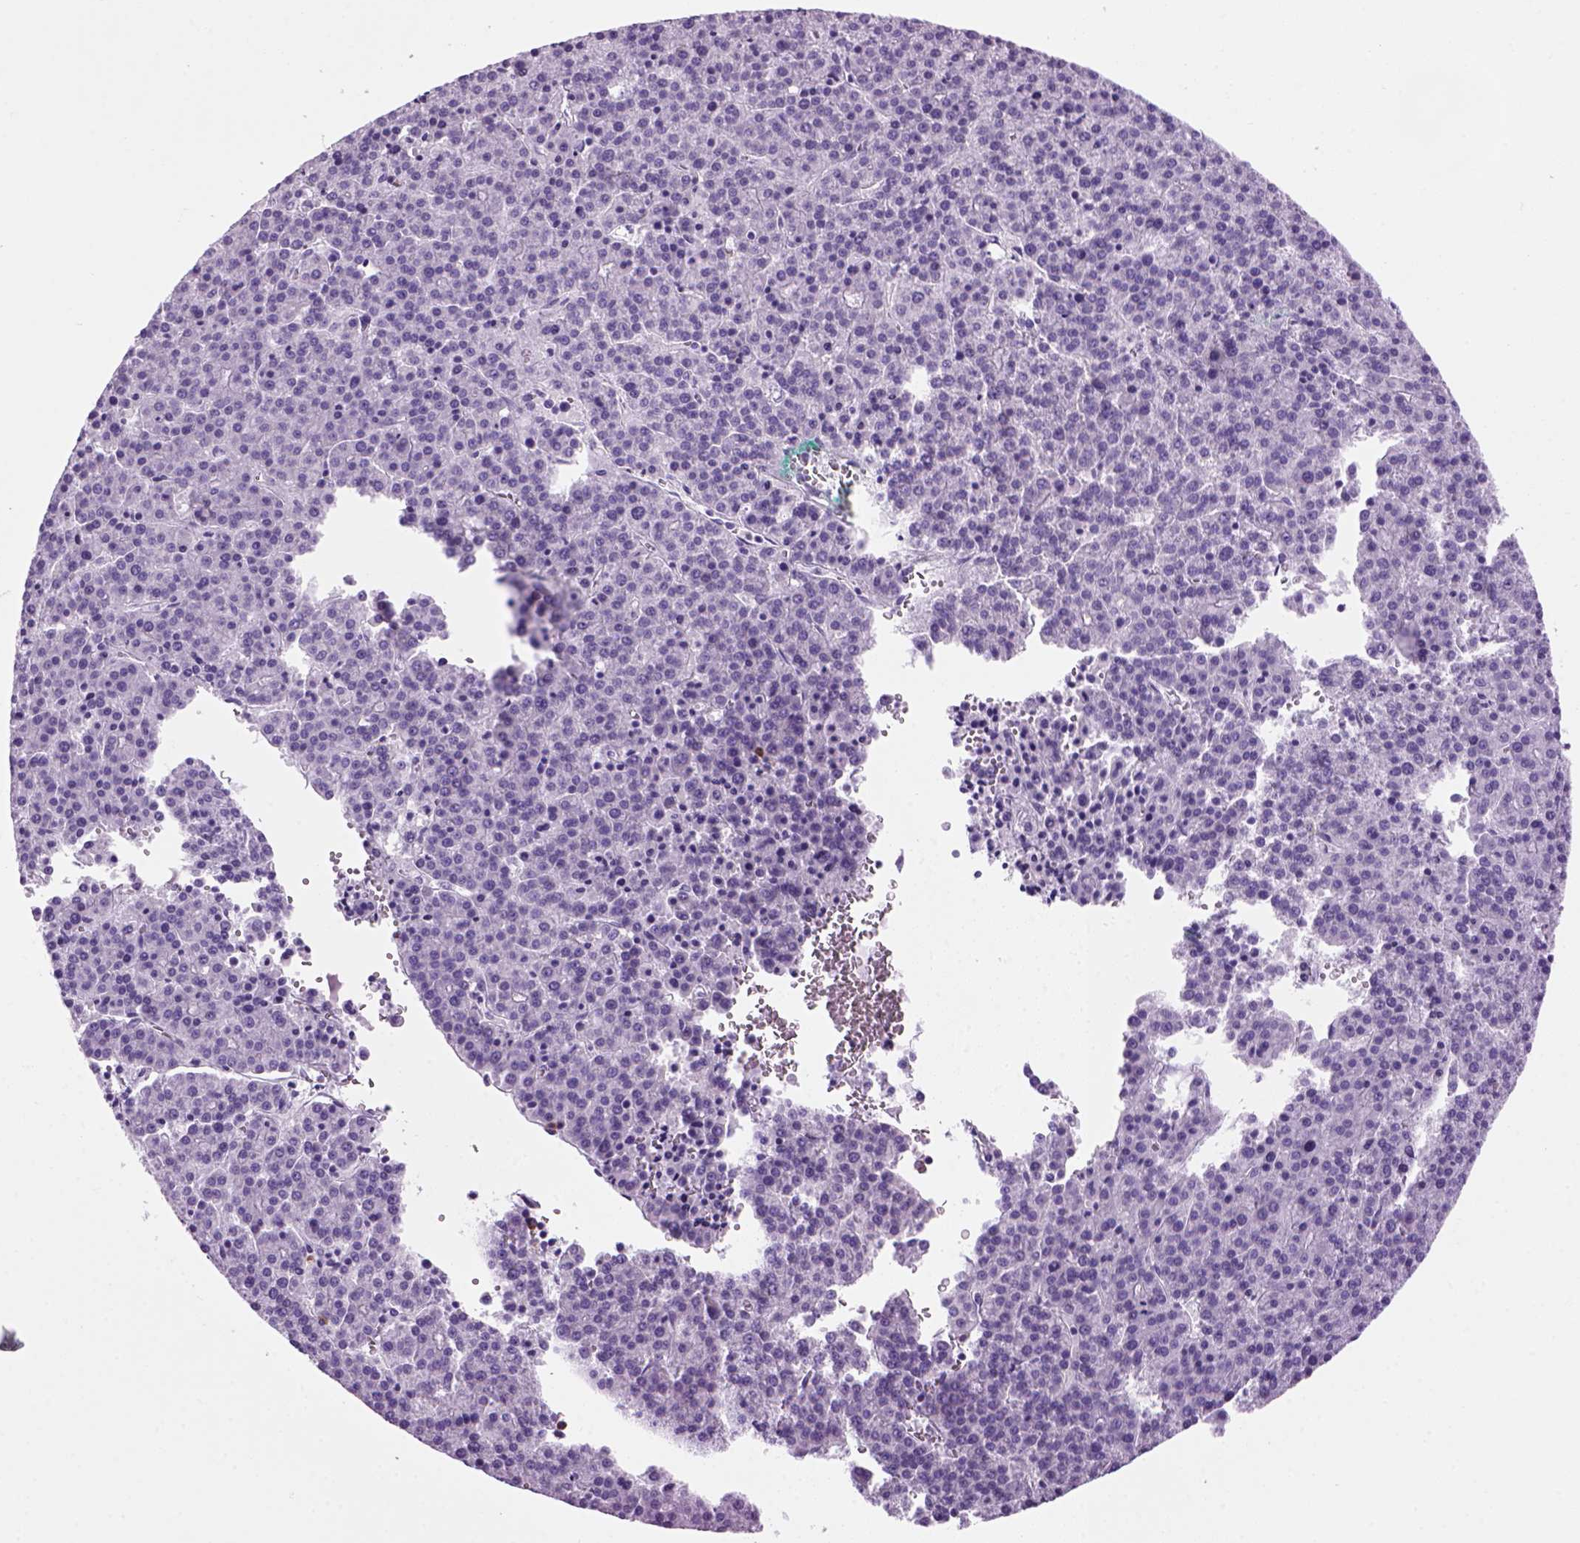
{"staining": {"intensity": "negative", "quantity": "none", "location": "none"}, "tissue": "liver cancer", "cell_type": "Tumor cells", "image_type": "cancer", "snomed": [{"axis": "morphology", "description": "Carcinoma, Hepatocellular, NOS"}, {"axis": "topography", "description": "Liver"}], "caption": "Protein analysis of liver cancer (hepatocellular carcinoma) exhibits no significant positivity in tumor cells.", "gene": "MZB1", "patient": {"sex": "female", "age": 58}}